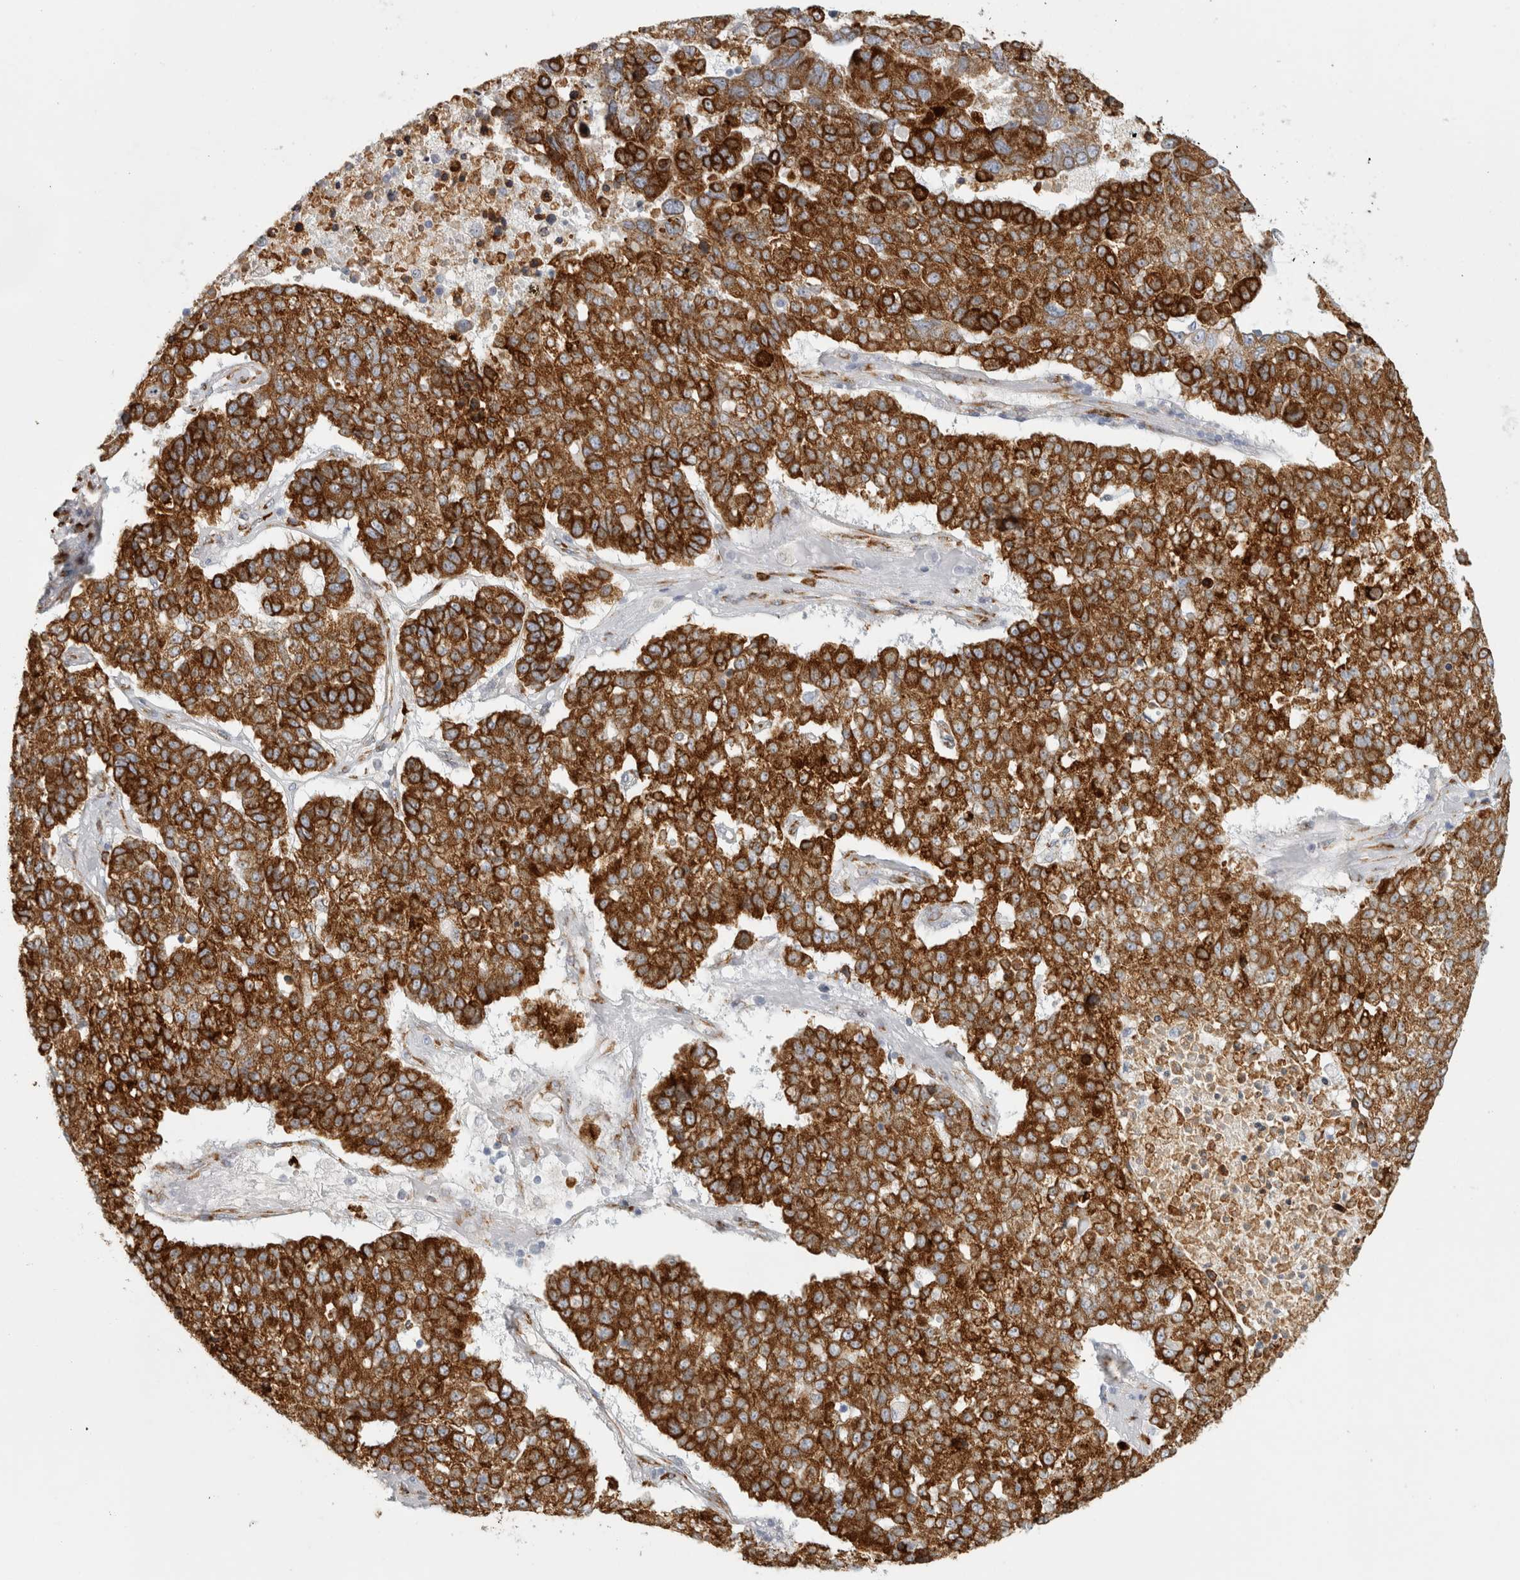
{"staining": {"intensity": "strong", "quantity": ">75%", "location": "cytoplasmic/membranous"}, "tissue": "pancreatic cancer", "cell_type": "Tumor cells", "image_type": "cancer", "snomed": [{"axis": "morphology", "description": "Adenocarcinoma, NOS"}, {"axis": "topography", "description": "Pancreas"}], "caption": "The histopathology image exhibits staining of adenocarcinoma (pancreatic), revealing strong cytoplasmic/membranous protein staining (brown color) within tumor cells.", "gene": "OSTN", "patient": {"sex": "female", "age": 61}}